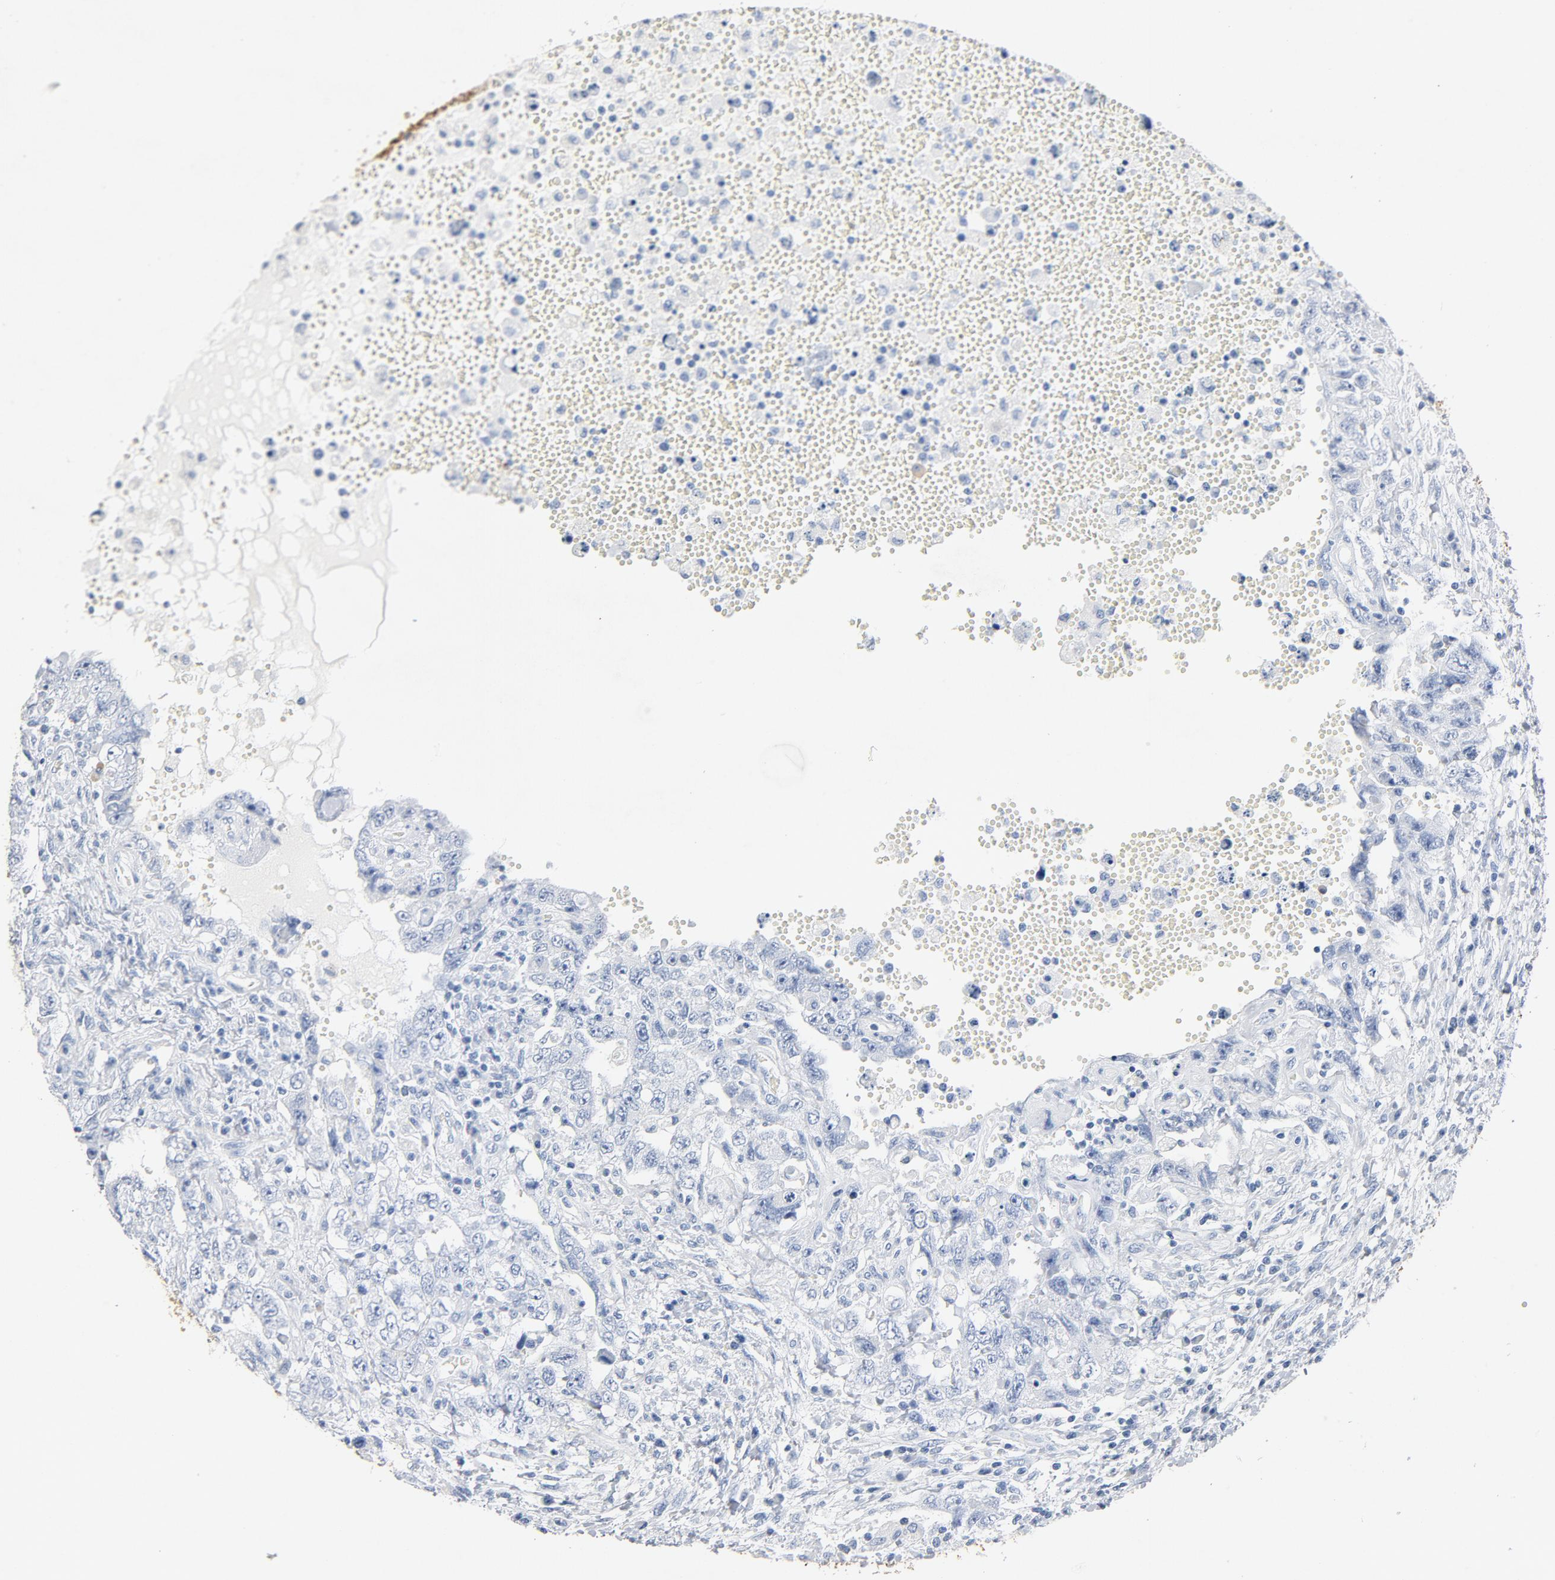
{"staining": {"intensity": "negative", "quantity": "none", "location": "none"}, "tissue": "testis cancer", "cell_type": "Tumor cells", "image_type": "cancer", "snomed": [{"axis": "morphology", "description": "Carcinoma, Embryonal, NOS"}, {"axis": "topography", "description": "Testis"}], "caption": "Embryonal carcinoma (testis) was stained to show a protein in brown. There is no significant positivity in tumor cells.", "gene": "PTPRB", "patient": {"sex": "male", "age": 26}}